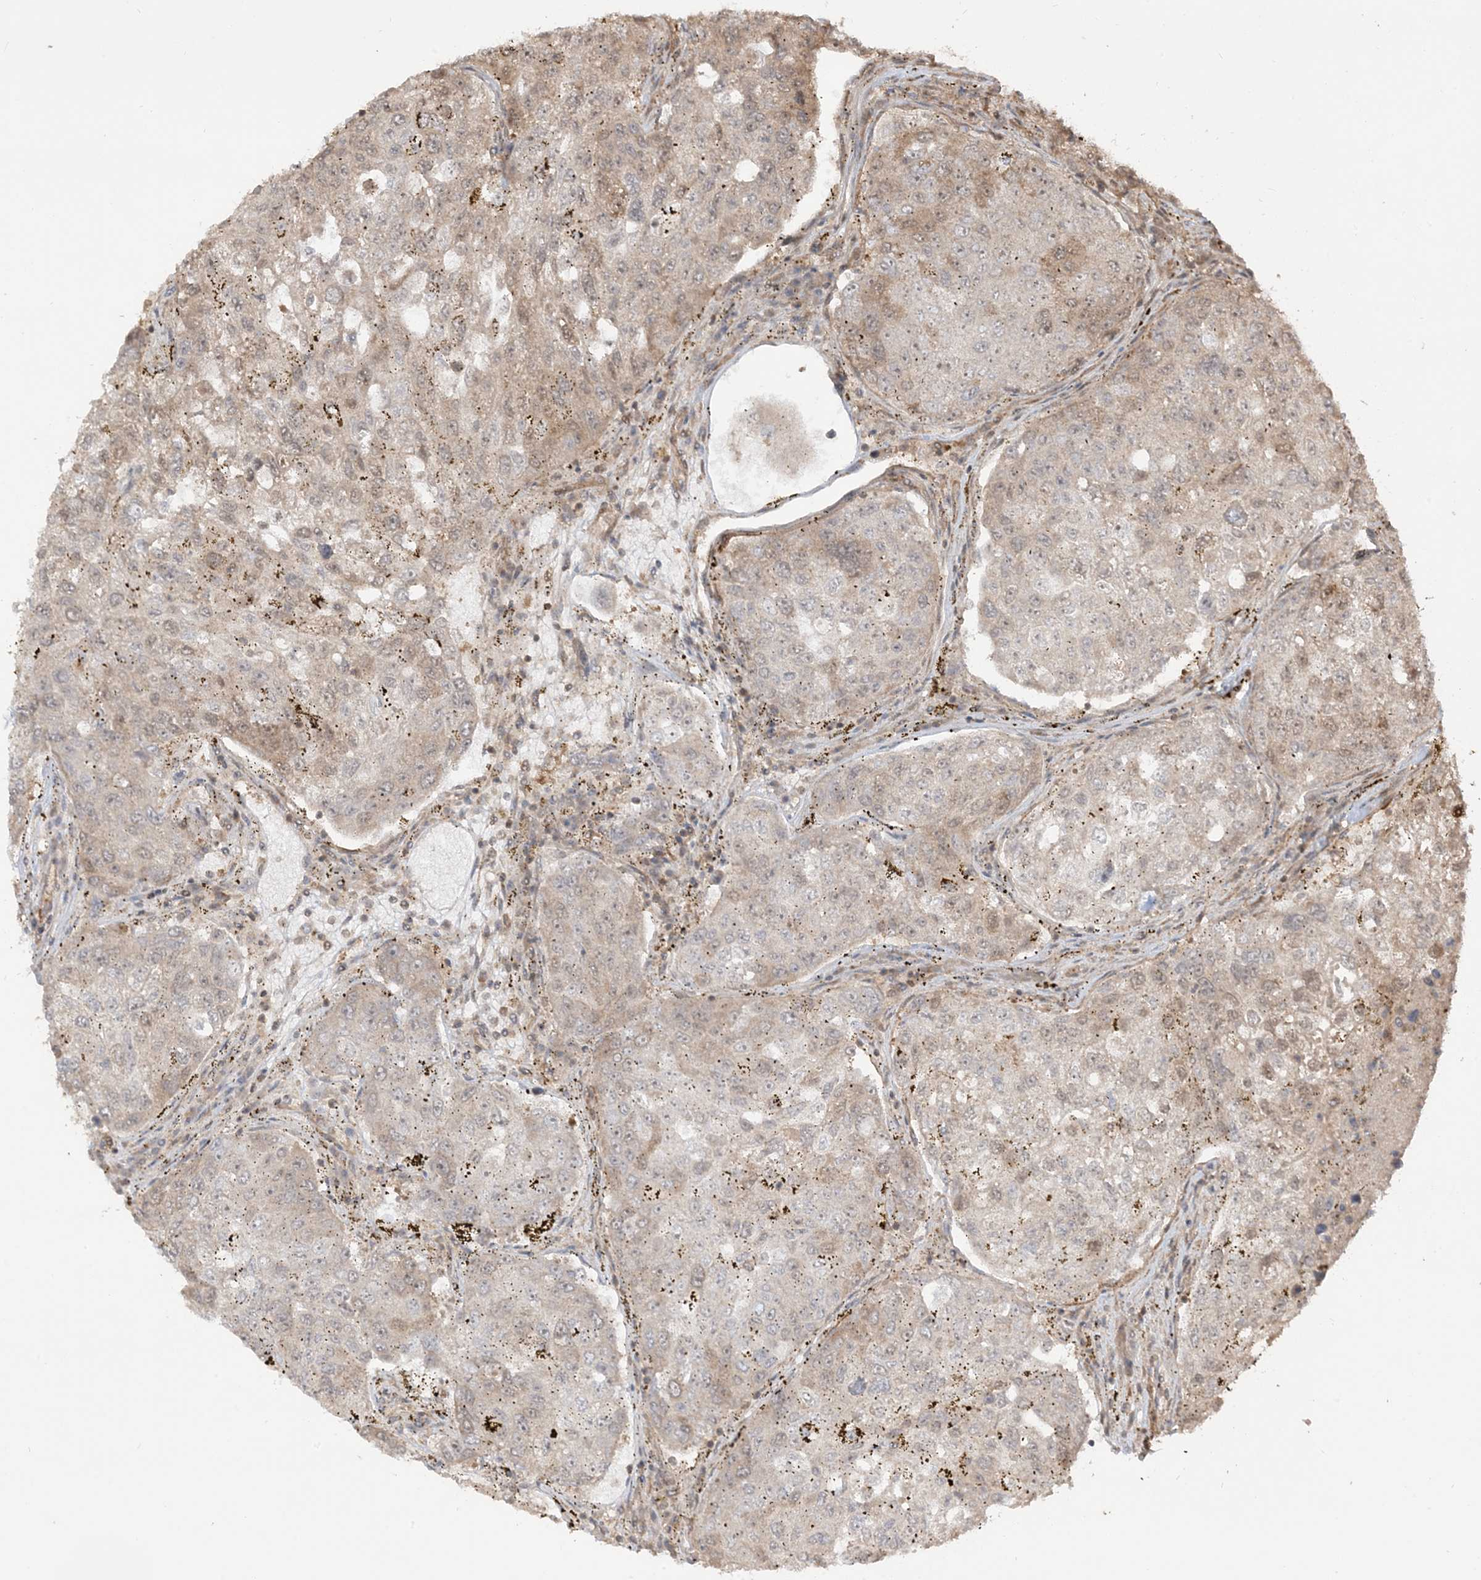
{"staining": {"intensity": "weak", "quantity": "<25%", "location": "cytoplasmic/membranous"}, "tissue": "urothelial cancer", "cell_type": "Tumor cells", "image_type": "cancer", "snomed": [{"axis": "morphology", "description": "Urothelial carcinoma, High grade"}, {"axis": "topography", "description": "Lymph node"}, {"axis": "topography", "description": "Urinary bladder"}], "caption": "High power microscopy image of an immunohistochemistry (IHC) image of high-grade urothelial carcinoma, revealing no significant positivity in tumor cells.", "gene": "TBCC", "patient": {"sex": "male", "age": 51}}